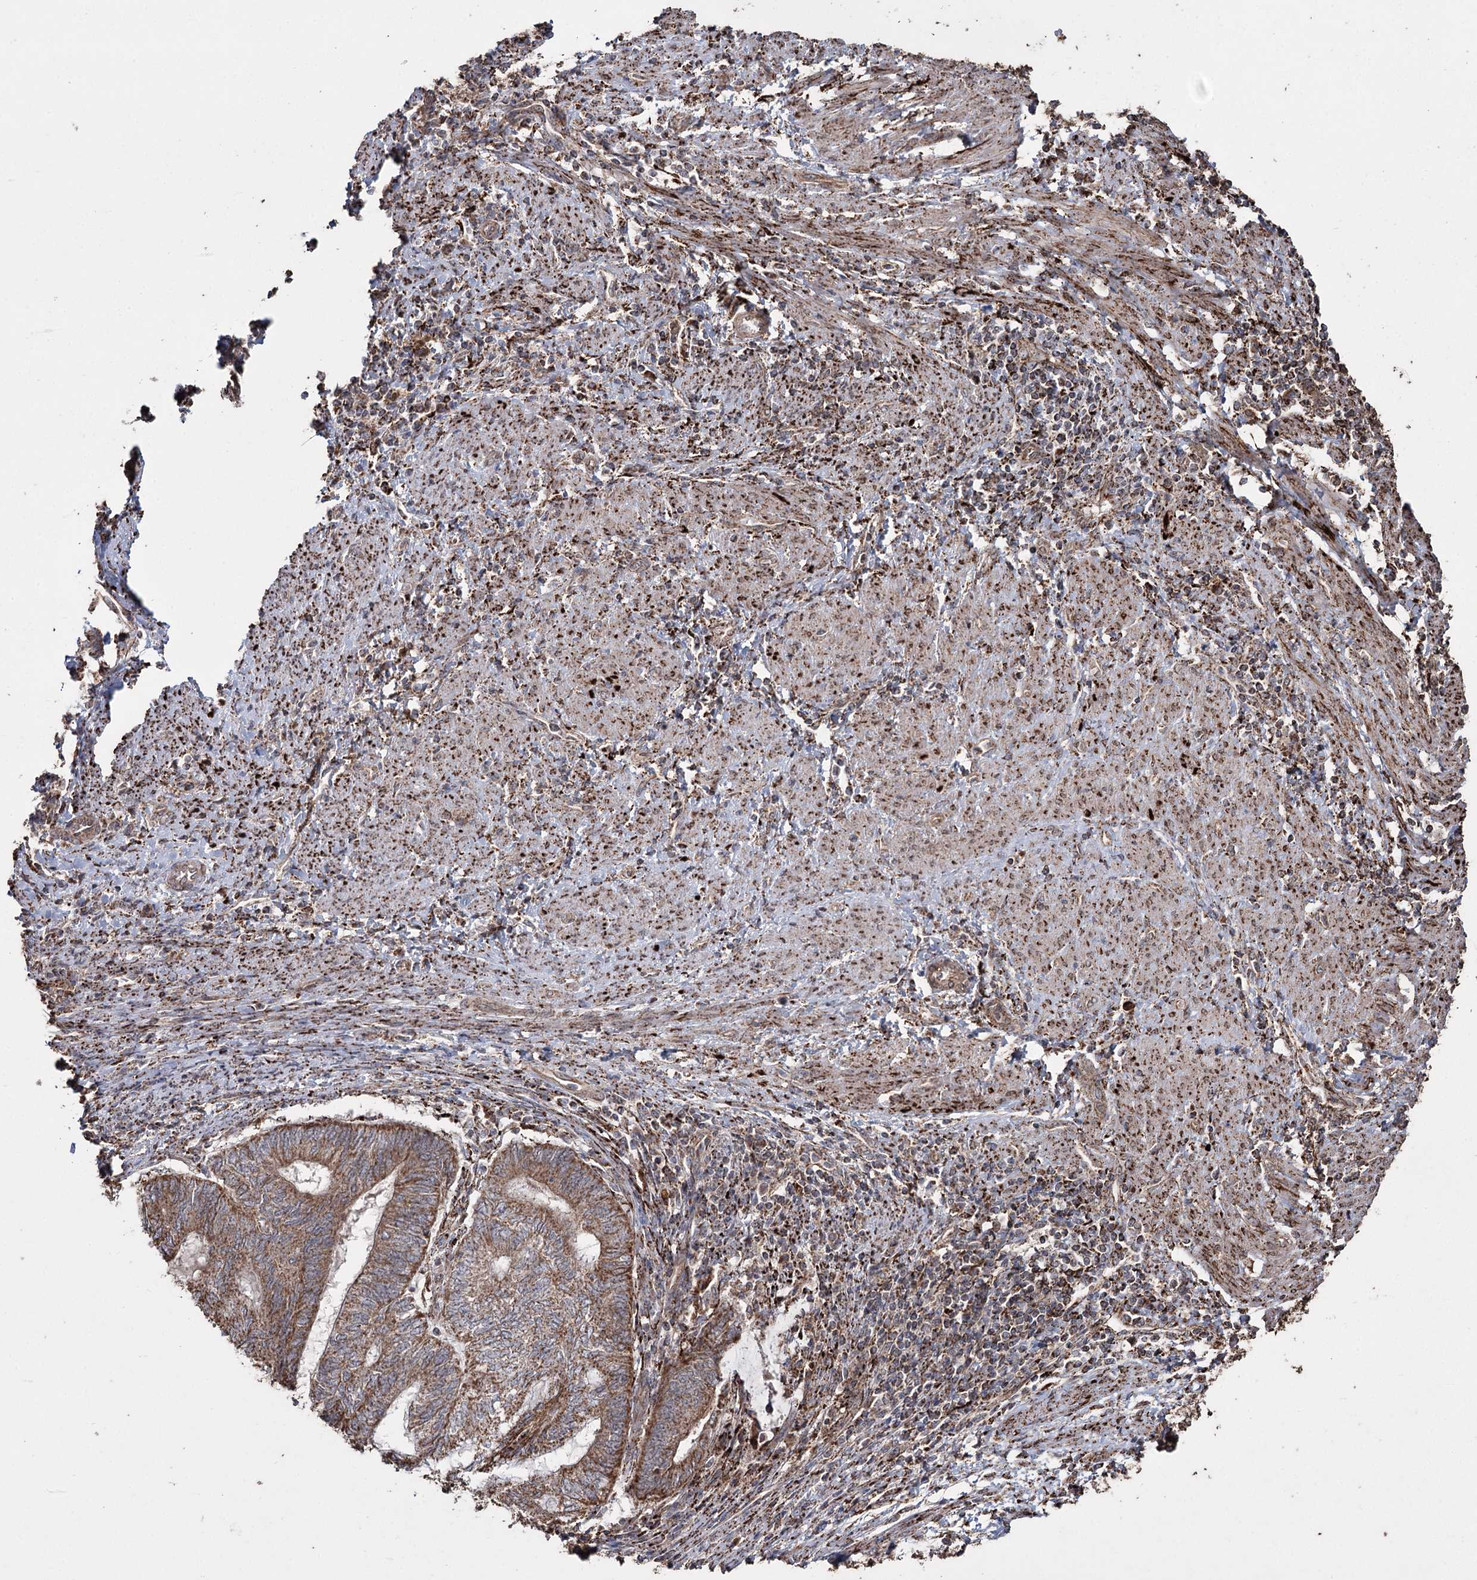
{"staining": {"intensity": "moderate", "quantity": ">75%", "location": "cytoplasmic/membranous"}, "tissue": "endometrial cancer", "cell_type": "Tumor cells", "image_type": "cancer", "snomed": [{"axis": "morphology", "description": "Adenocarcinoma, NOS"}, {"axis": "topography", "description": "Uterus"}, {"axis": "topography", "description": "Endometrium"}], "caption": "Human endometrial cancer stained for a protein (brown) exhibits moderate cytoplasmic/membranous positive staining in about >75% of tumor cells.", "gene": "SLF2", "patient": {"sex": "female", "age": 70}}